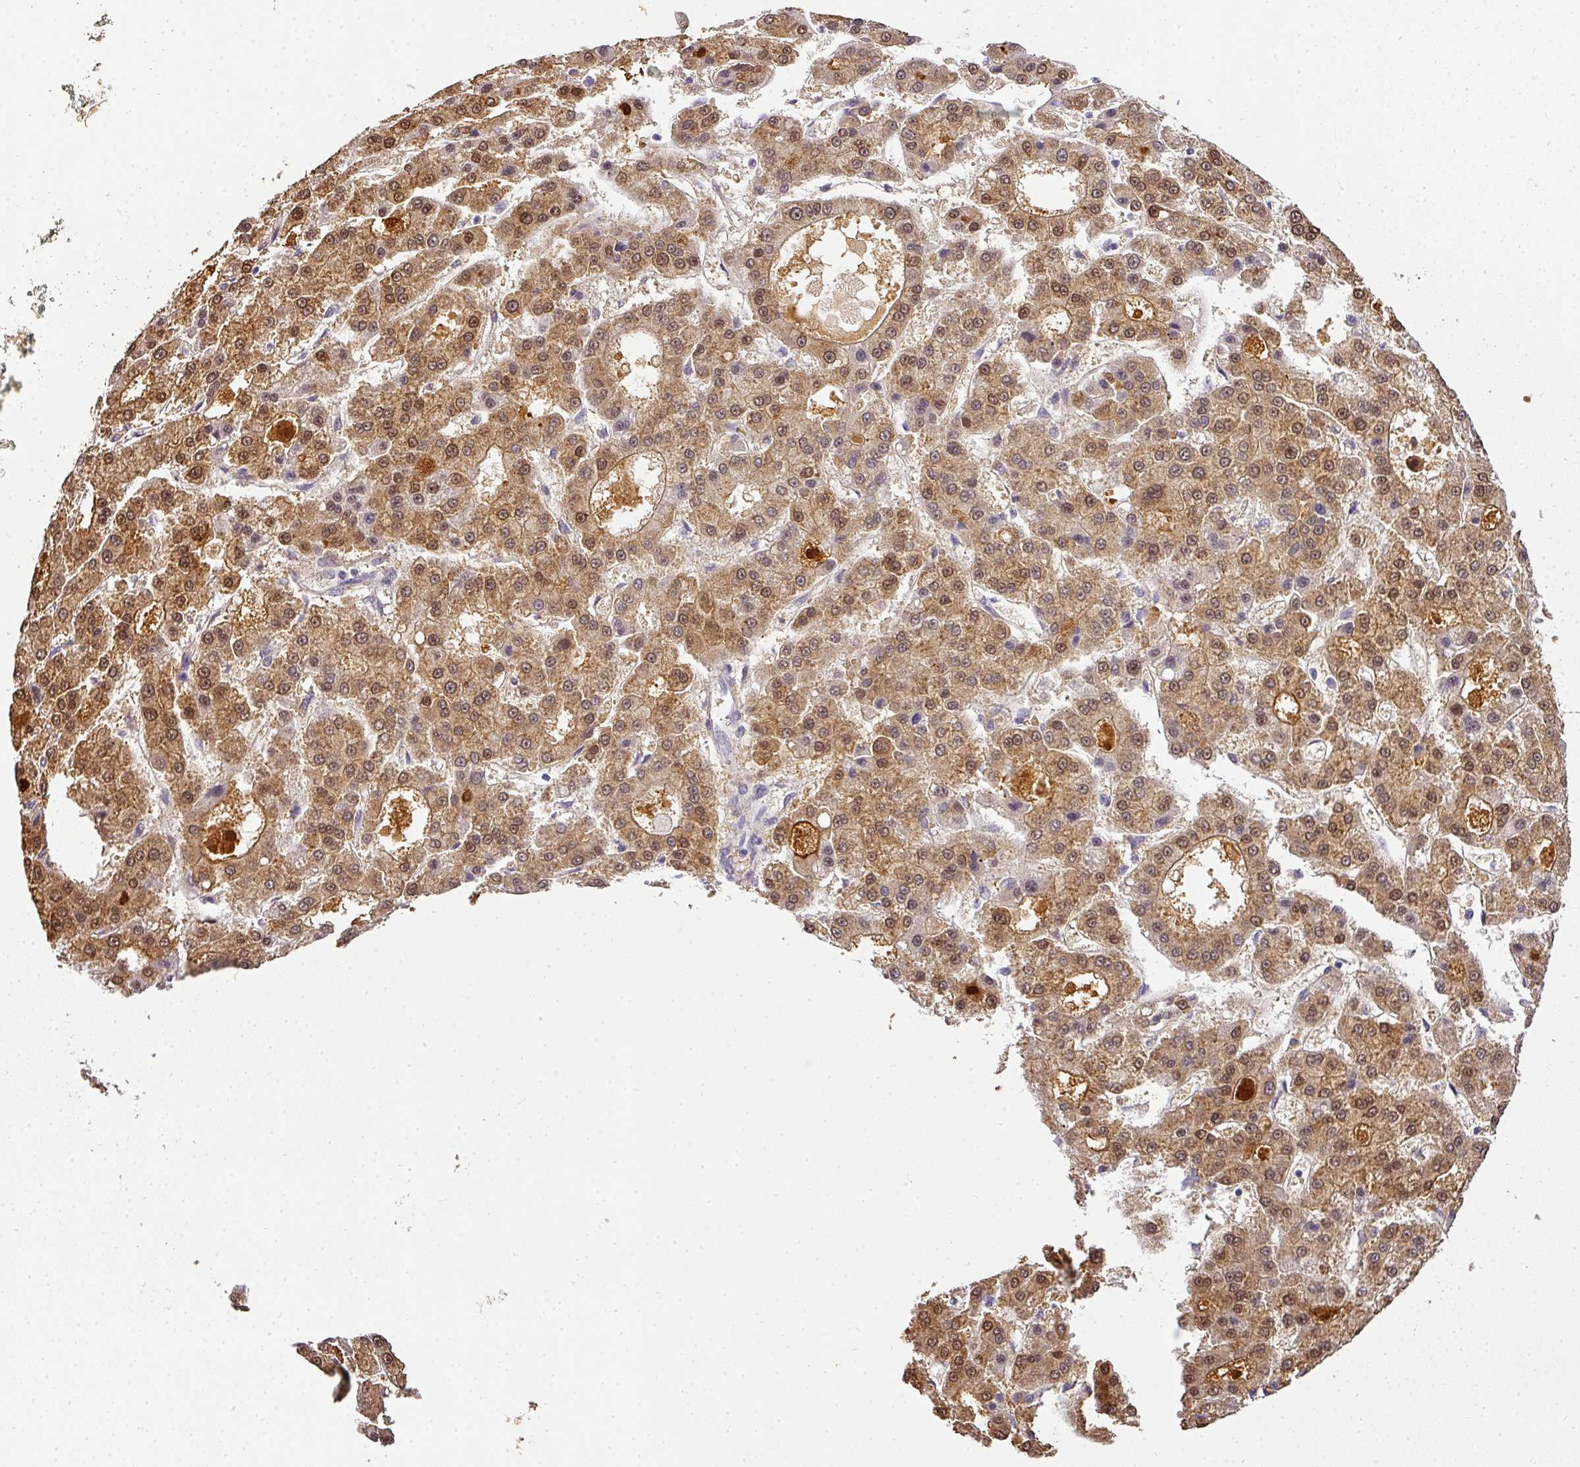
{"staining": {"intensity": "moderate", "quantity": ">75%", "location": "cytoplasmic/membranous,nuclear"}, "tissue": "liver cancer", "cell_type": "Tumor cells", "image_type": "cancer", "snomed": [{"axis": "morphology", "description": "Carcinoma, Hepatocellular, NOS"}, {"axis": "topography", "description": "Liver"}], "caption": "Immunohistochemical staining of human liver hepatocellular carcinoma shows medium levels of moderate cytoplasmic/membranous and nuclear protein staining in about >75% of tumor cells.", "gene": "ADH5", "patient": {"sex": "male", "age": 70}}